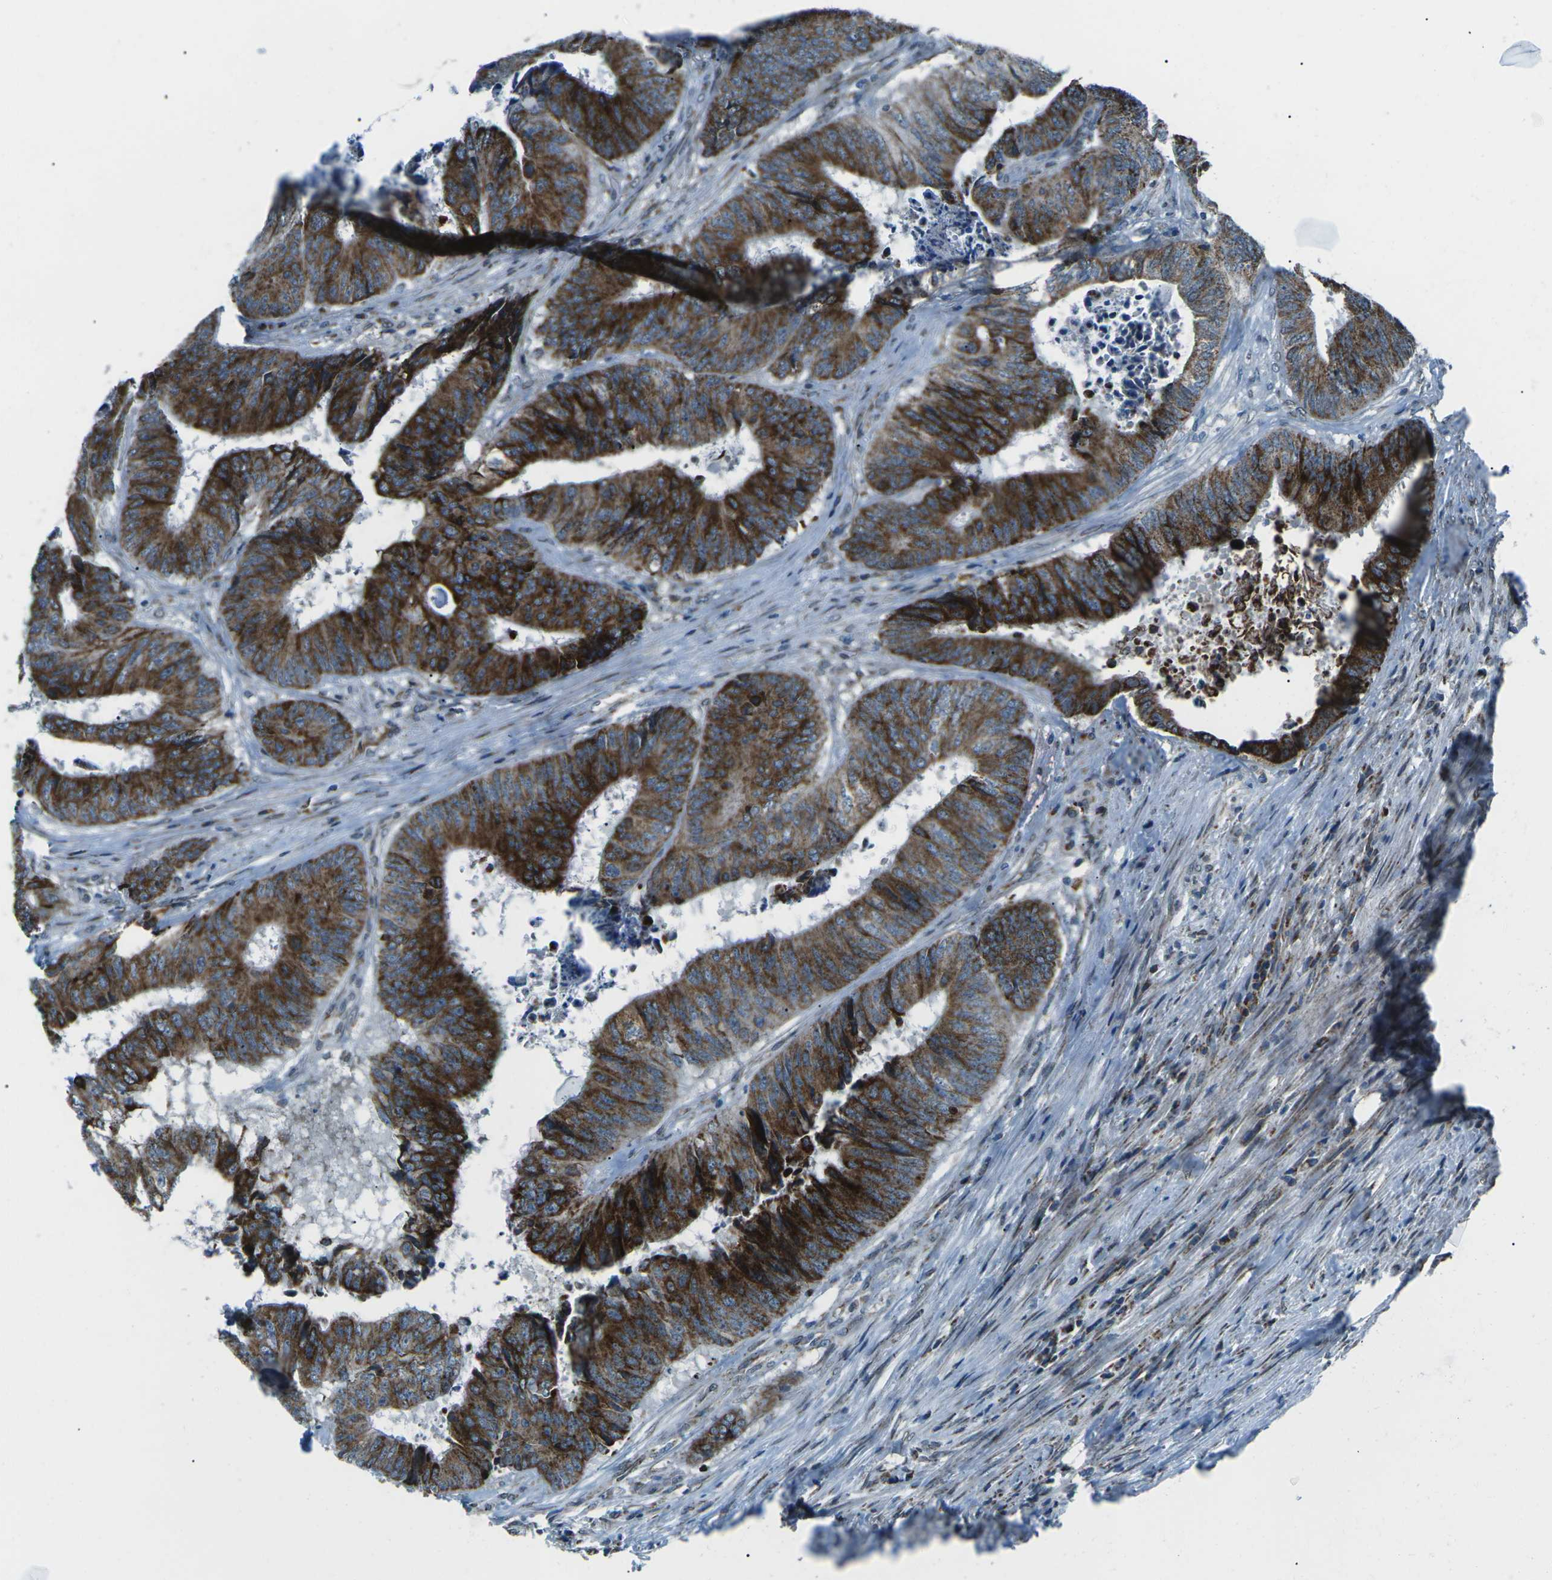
{"staining": {"intensity": "strong", "quantity": ">75%", "location": "cytoplasmic/membranous"}, "tissue": "colorectal cancer", "cell_type": "Tumor cells", "image_type": "cancer", "snomed": [{"axis": "morphology", "description": "Adenocarcinoma, NOS"}, {"axis": "topography", "description": "Rectum"}], "caption": "Tumor cells show high levels of strong cytoplasmic/membranous expression in approximately >75% of cells in colorectal cancer (adenocarcinoma). The protein of interest is shown in brown color, while the nuclei are stained blue.", "gene": "RFESD", "patient": {"sex": "male", "age": 72}}